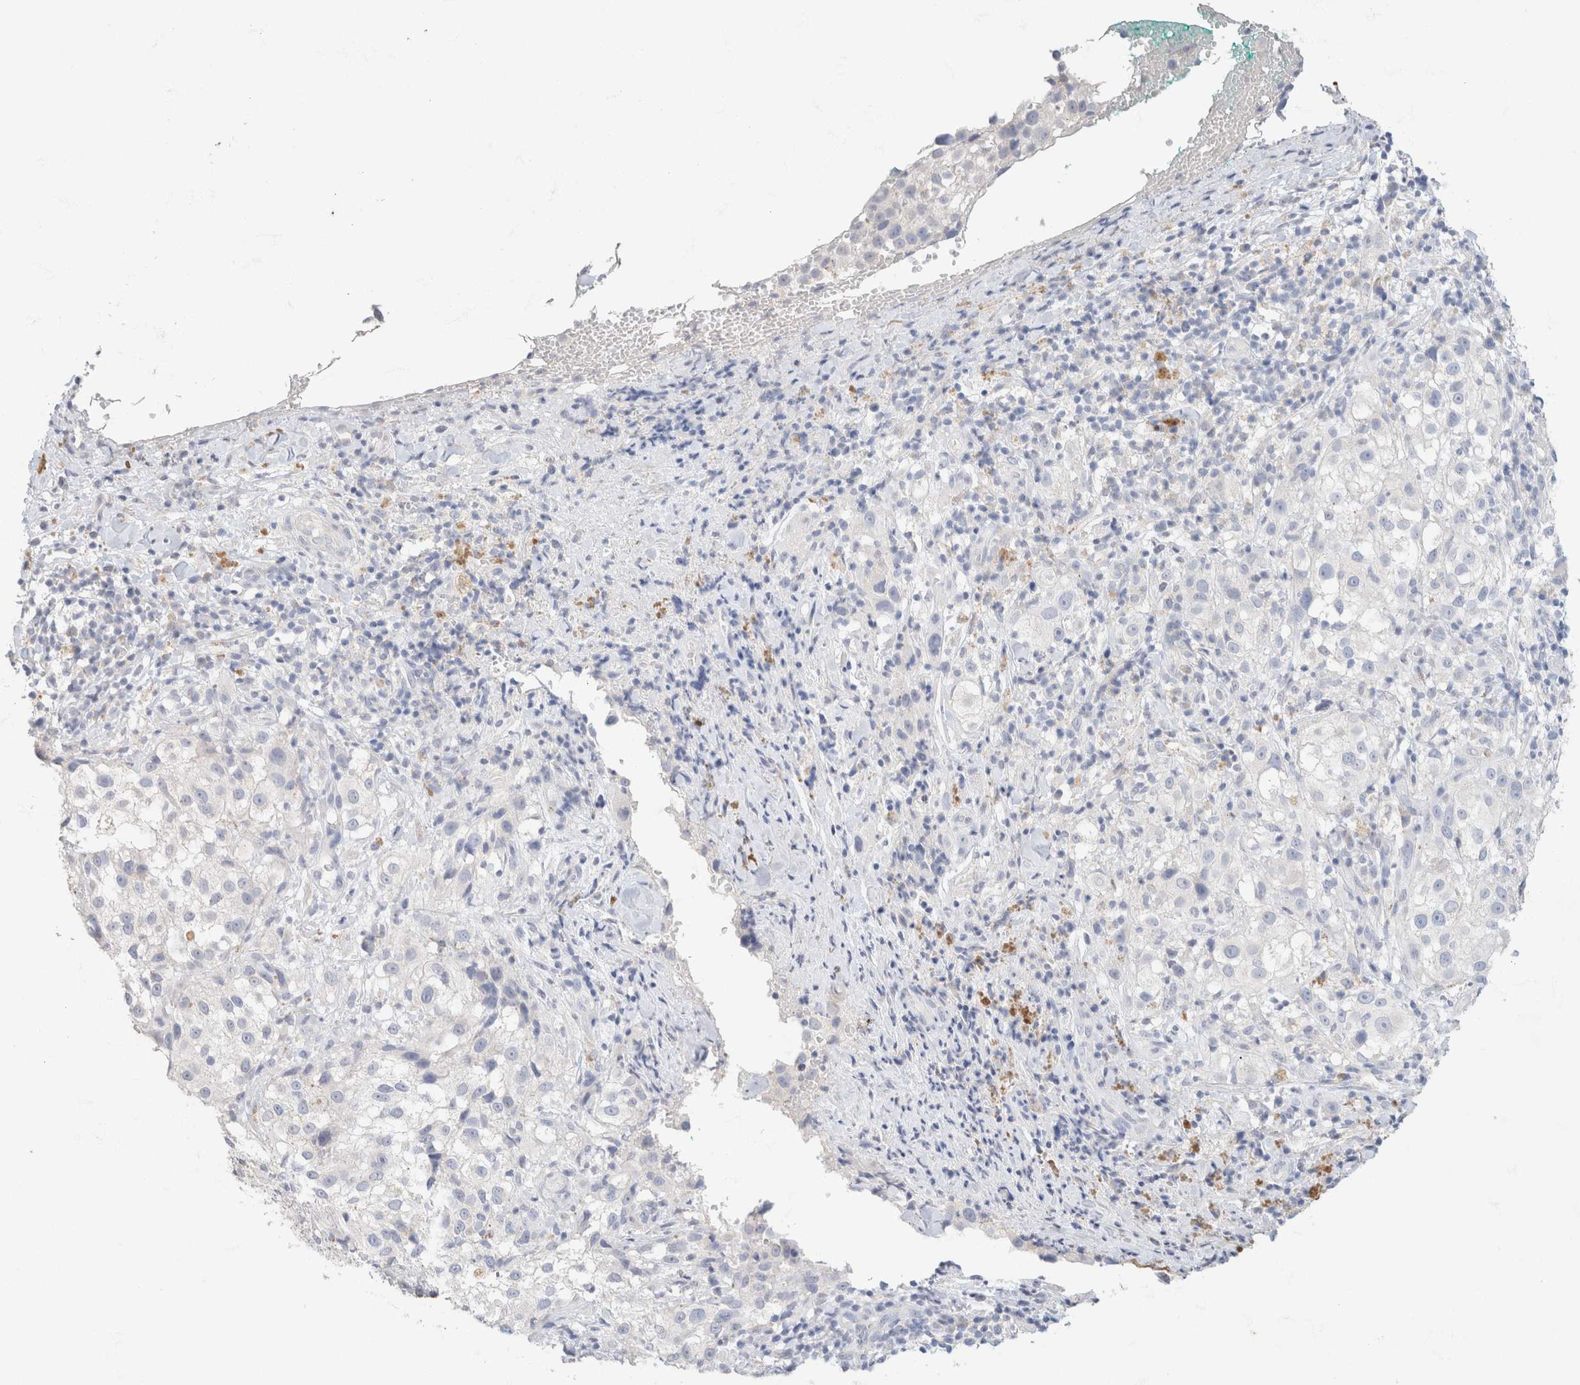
{"staining": {"intensity": "negative", "quantity": "none", "location": "none"}, "tissue": "melanoma", "cell_type": "Tumor cells", "image_type": "cancer", "snomed": [{"axis": "morphology", "description": "Necrosis, NOS"}, {"axis": "morphology", "description": "Malignant melanoma, NOS"}, {"axis": "topography", "description": "Skin"}], "caption": "Melanoma was stained to show a protein in brown. There is no significant expression in tumor cells.", "gene": "CA12", "patient": {"sex": "female", "age": 87}}